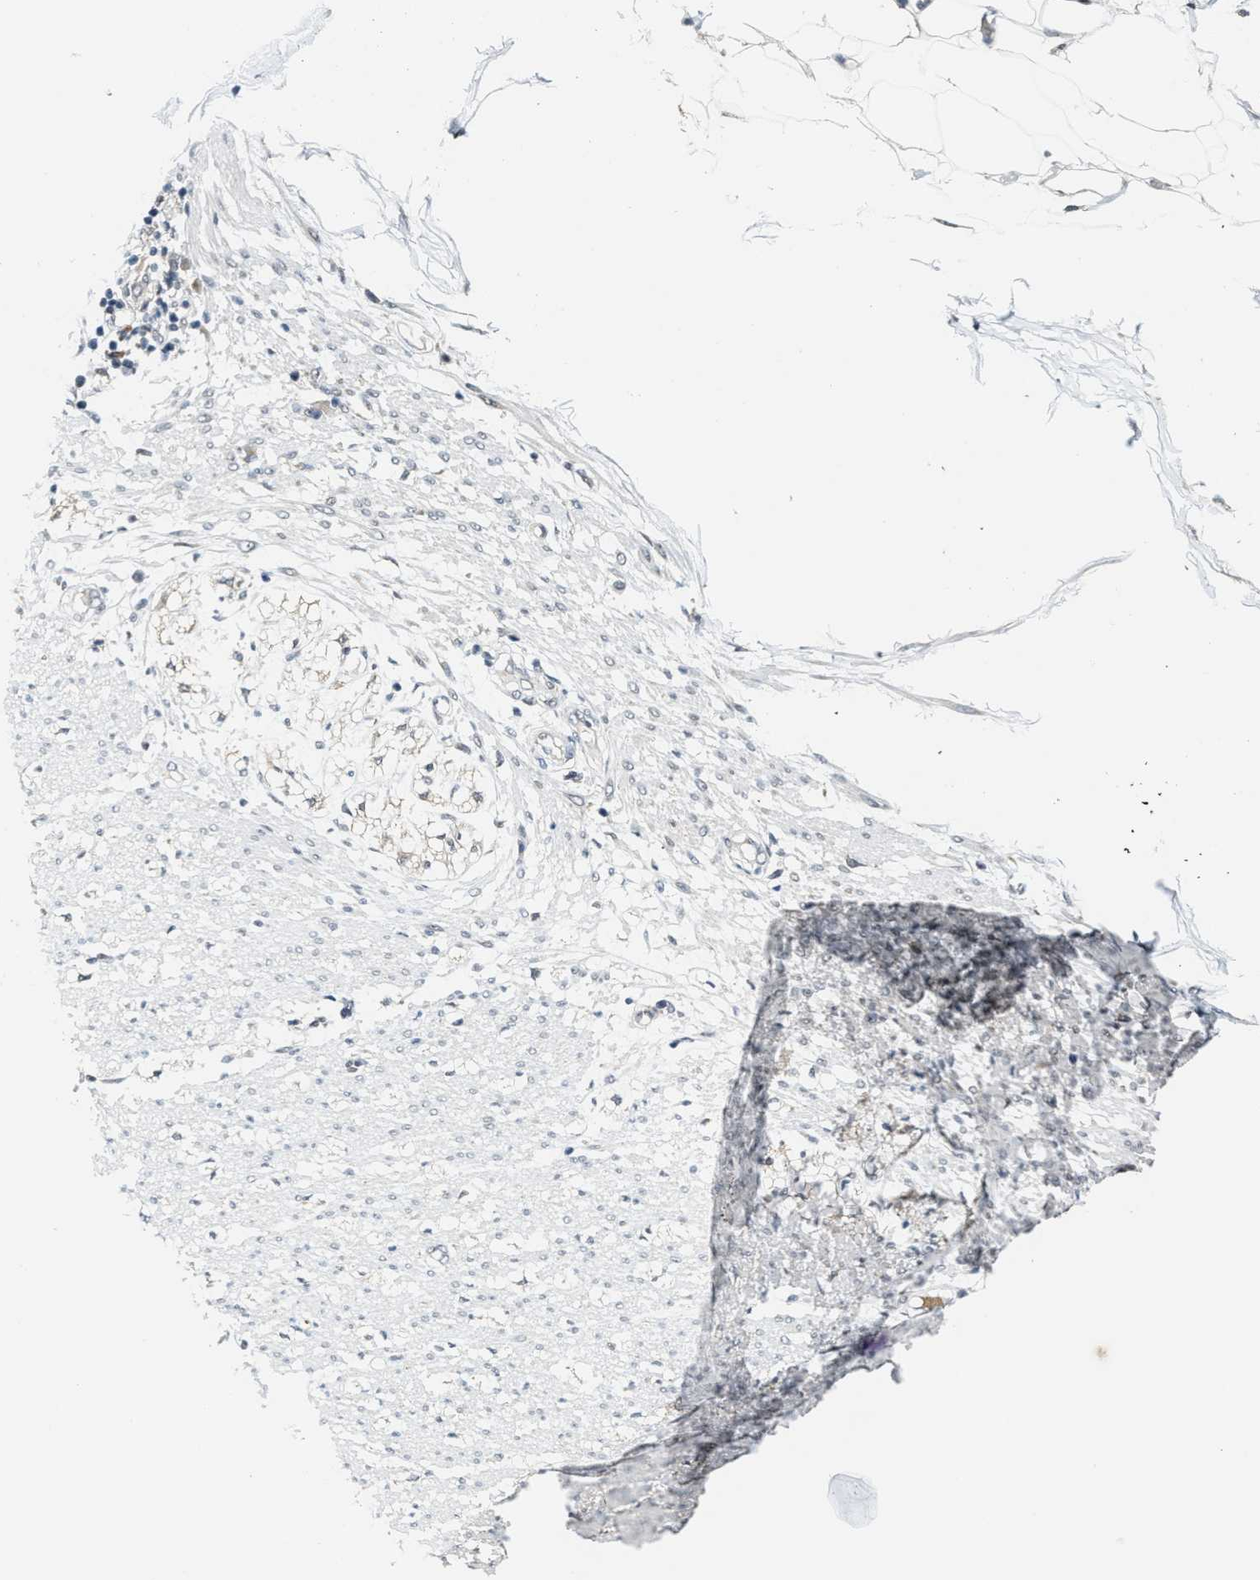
{"staining": {"intensity": "negative", "quantity": "none", "location": "none"}, "tissue": "smooth muscle", "cell_type": "Smooth muscle cells", "image_type": "normal", "snomed": [{"axis": "morphology", "description": "Normal tissue, NOS"}, {"axis": "morphology", "description": "Adenocarcinoma, NOS"}, {"axis": "topography", "description": "Colon"}, {"axis": "topography", "description": "Peripheral nerve tissue"}], "caption": "IHC photomicrograph of benign smooth muscle: smooth muscle stained with DAB (3,3'-diaminobenzidine) displays no significant protein positivity in smooth muscle cells. Brightfield microscopy of immunohistochemistry stained with DAB (3,3'-diaminobenzidine) (brown) and hematoxylin (blue), captured at high magnification.", "gene": "KIF24", "patient": {"sex": "male", "age": 14}}